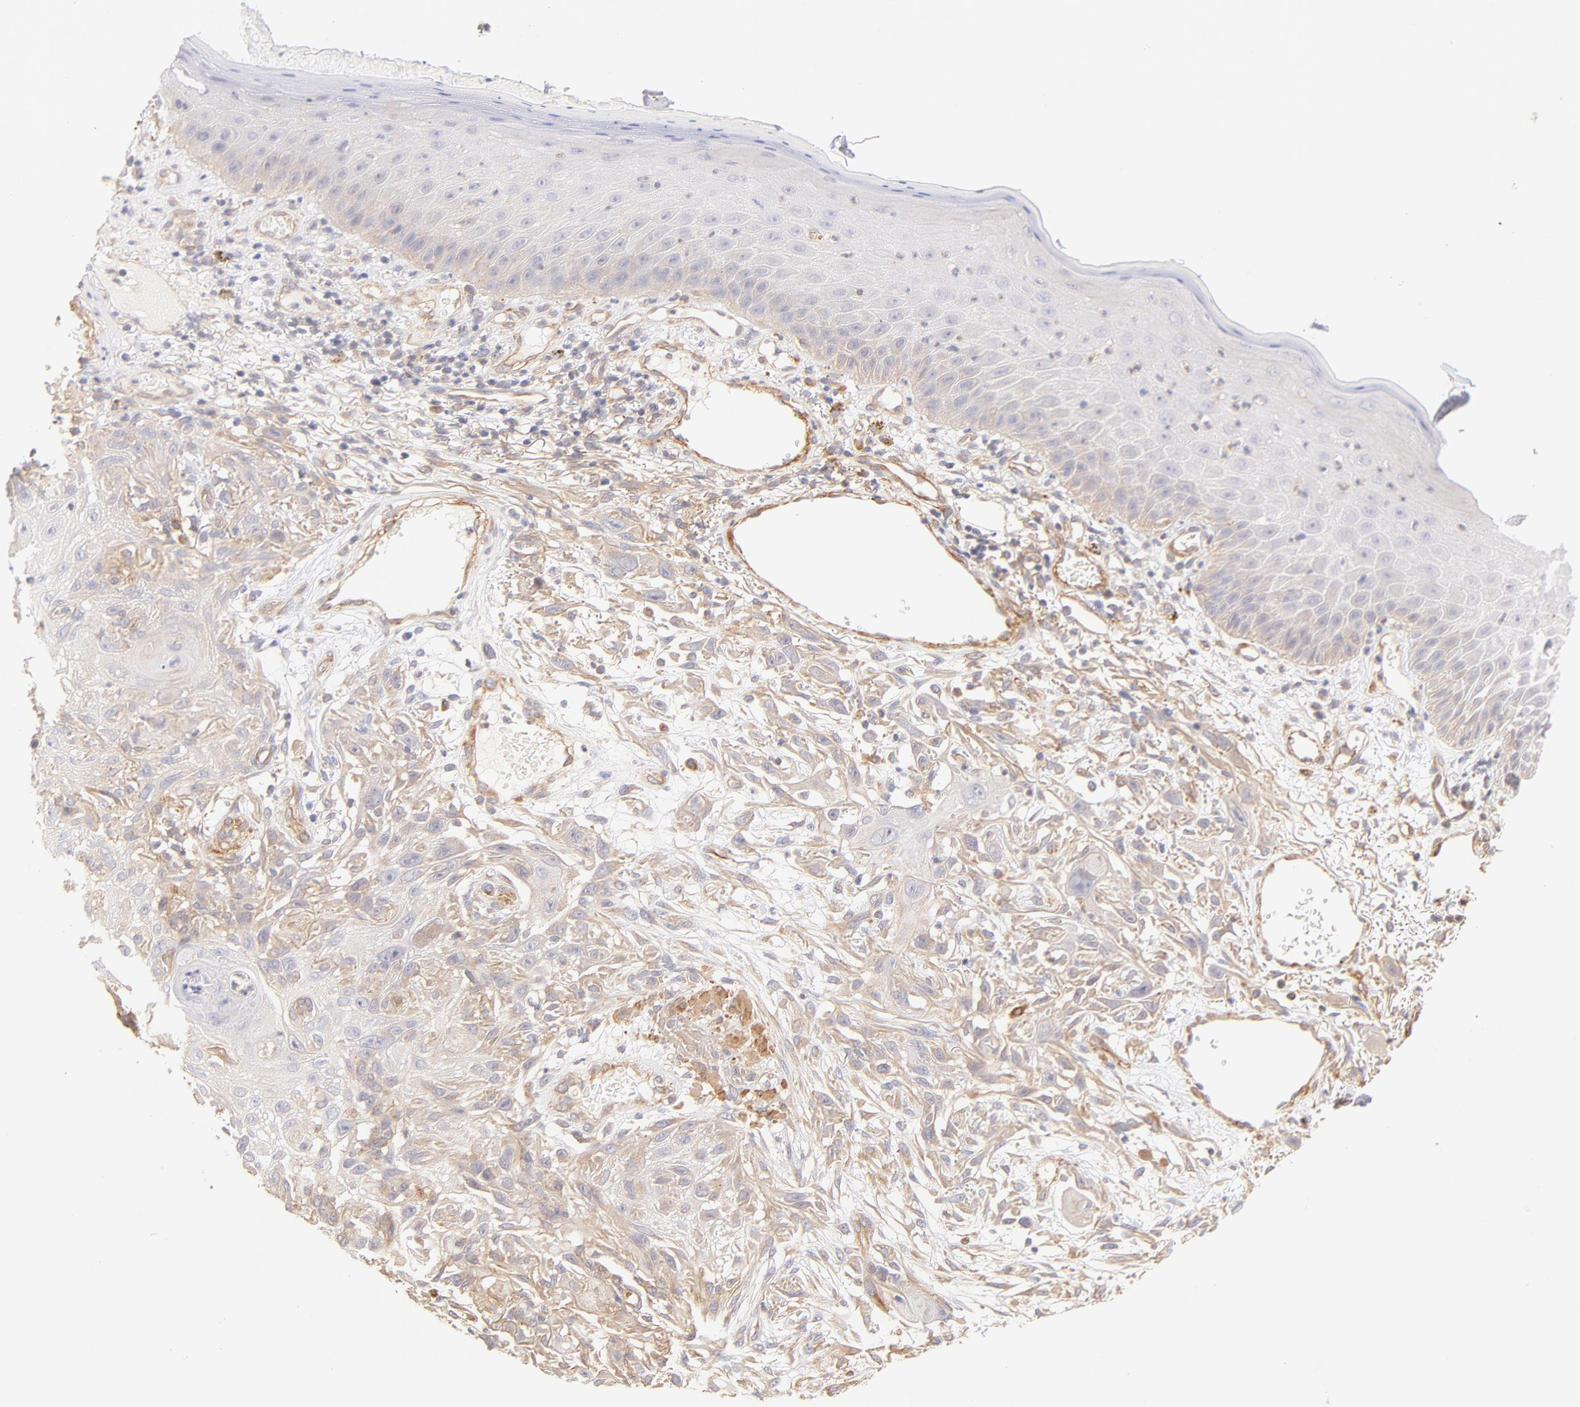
{"staining": {"intensity": "weak", "quantity": ">75%", "location": "cytoplasmic/membranous"}, "tissue": "skin cancer", "cell_type": "Tumor cells", "image_type": "cancer", "snomed": [{"axis": "morphology", "description": "Squamous cell carcinoma, NOS"}, {"axis": "topography", "description": "Skin"}], "caption": "This is a micrograph of immunohistochemistry staining of skin cancer, which shows weak expression in the cytoplasmic/membranous of tumor cells.", "gene": "LDLRAP1", "patient": {"sex": "female", "age": 59}}